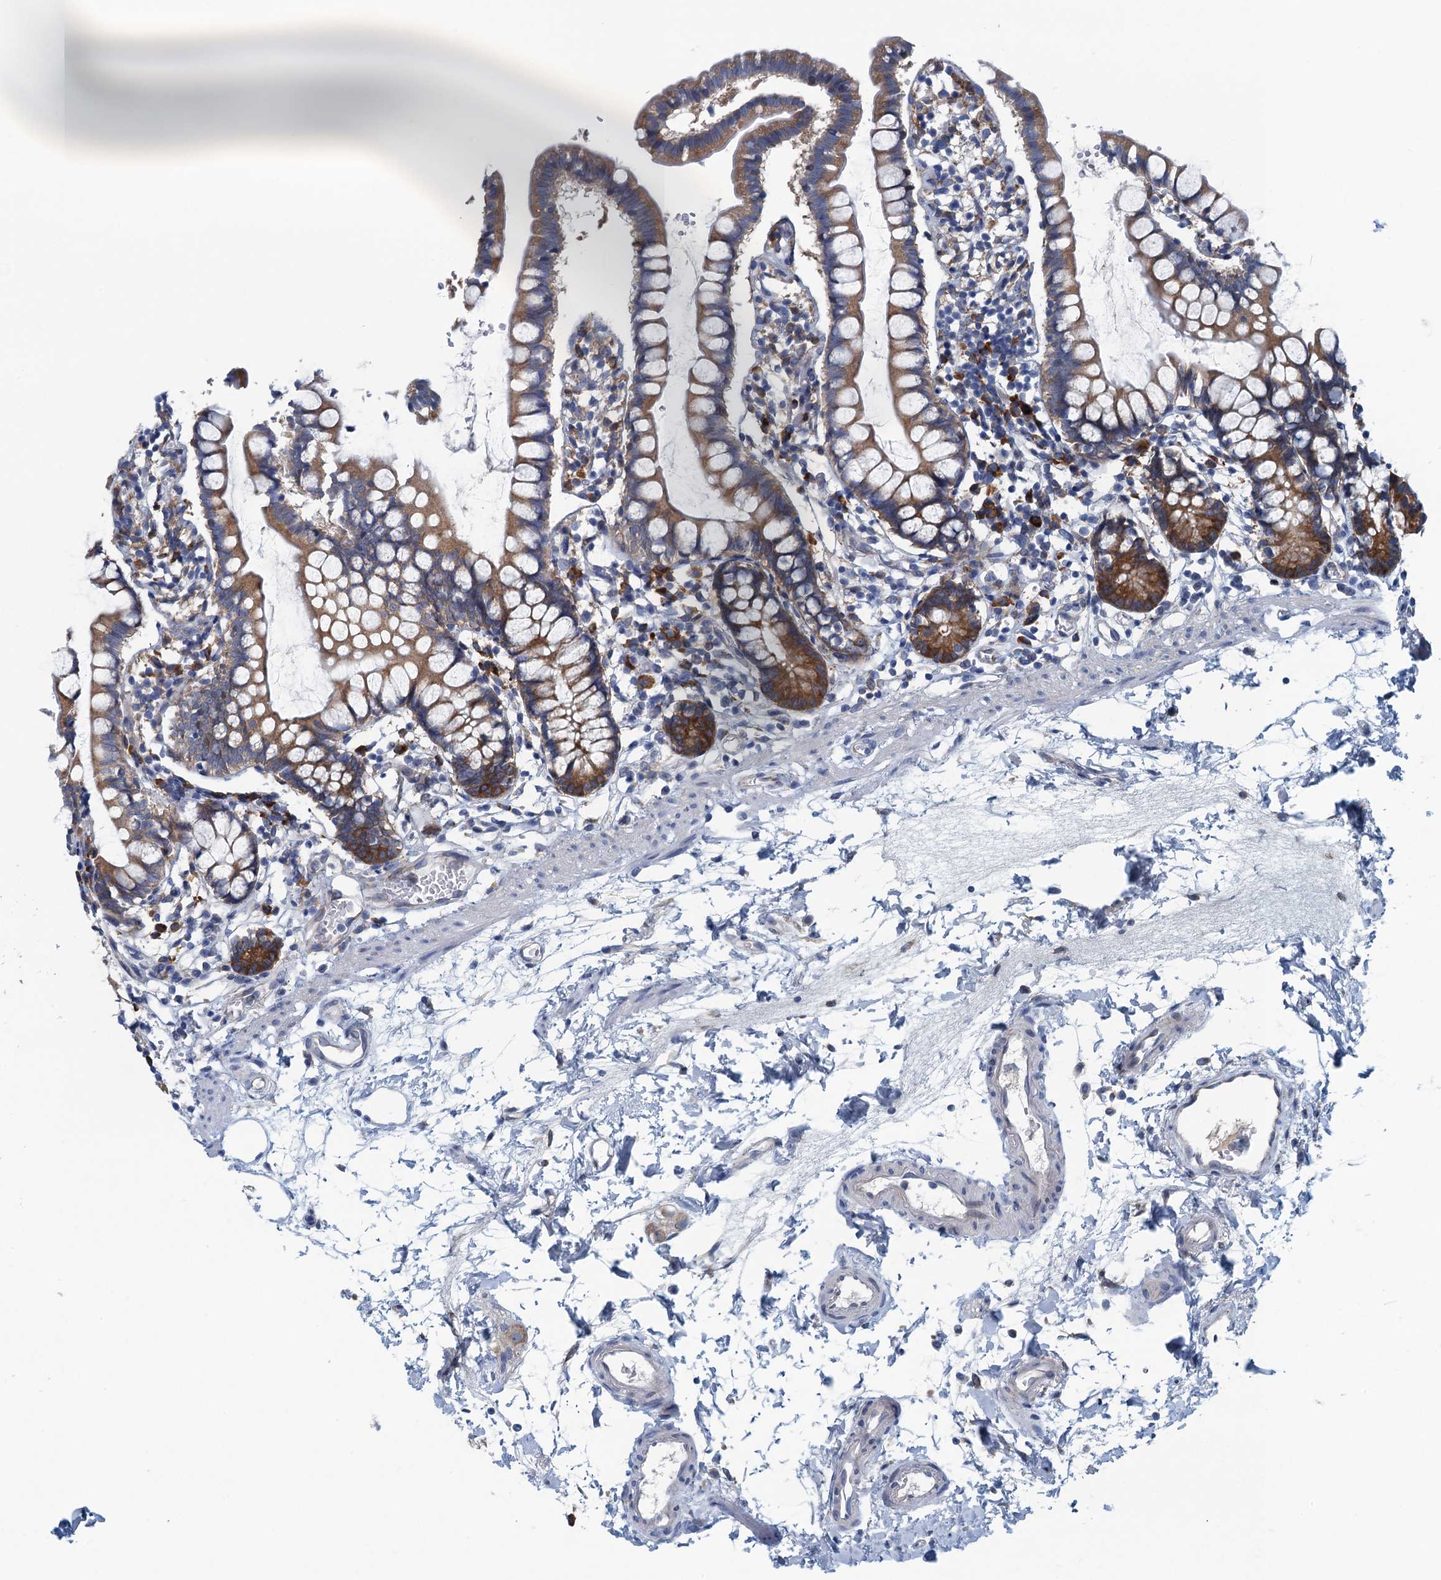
{"staining": {"intensity": "moderate", "quantity": ">75%", "location": "cytoplasmic/membranous"}, "tissue": "small intestine", "cell_type": "Glandular cells", "image_type": "normal", "snomed": [{"axis": "morphology", "description": "Normal tissue, NOS"}, {"axis": "topography", "description": "Small intestine"}], "caption": "High-magnification brightfield microscopy of unremarkable small intestine stained with DAB (3,3'-diaminobenzidine) (brown) and counterstained with hematoxylin (blue). glandular cells exhibit moderate cytoplasmic/membranous staining is identified in approximately>75% of cells. (DAB = brown stain, brightfield microscopy at high magnification).", "gene": "MYDGF", "patient": {"sex": "female", "age": 84}}